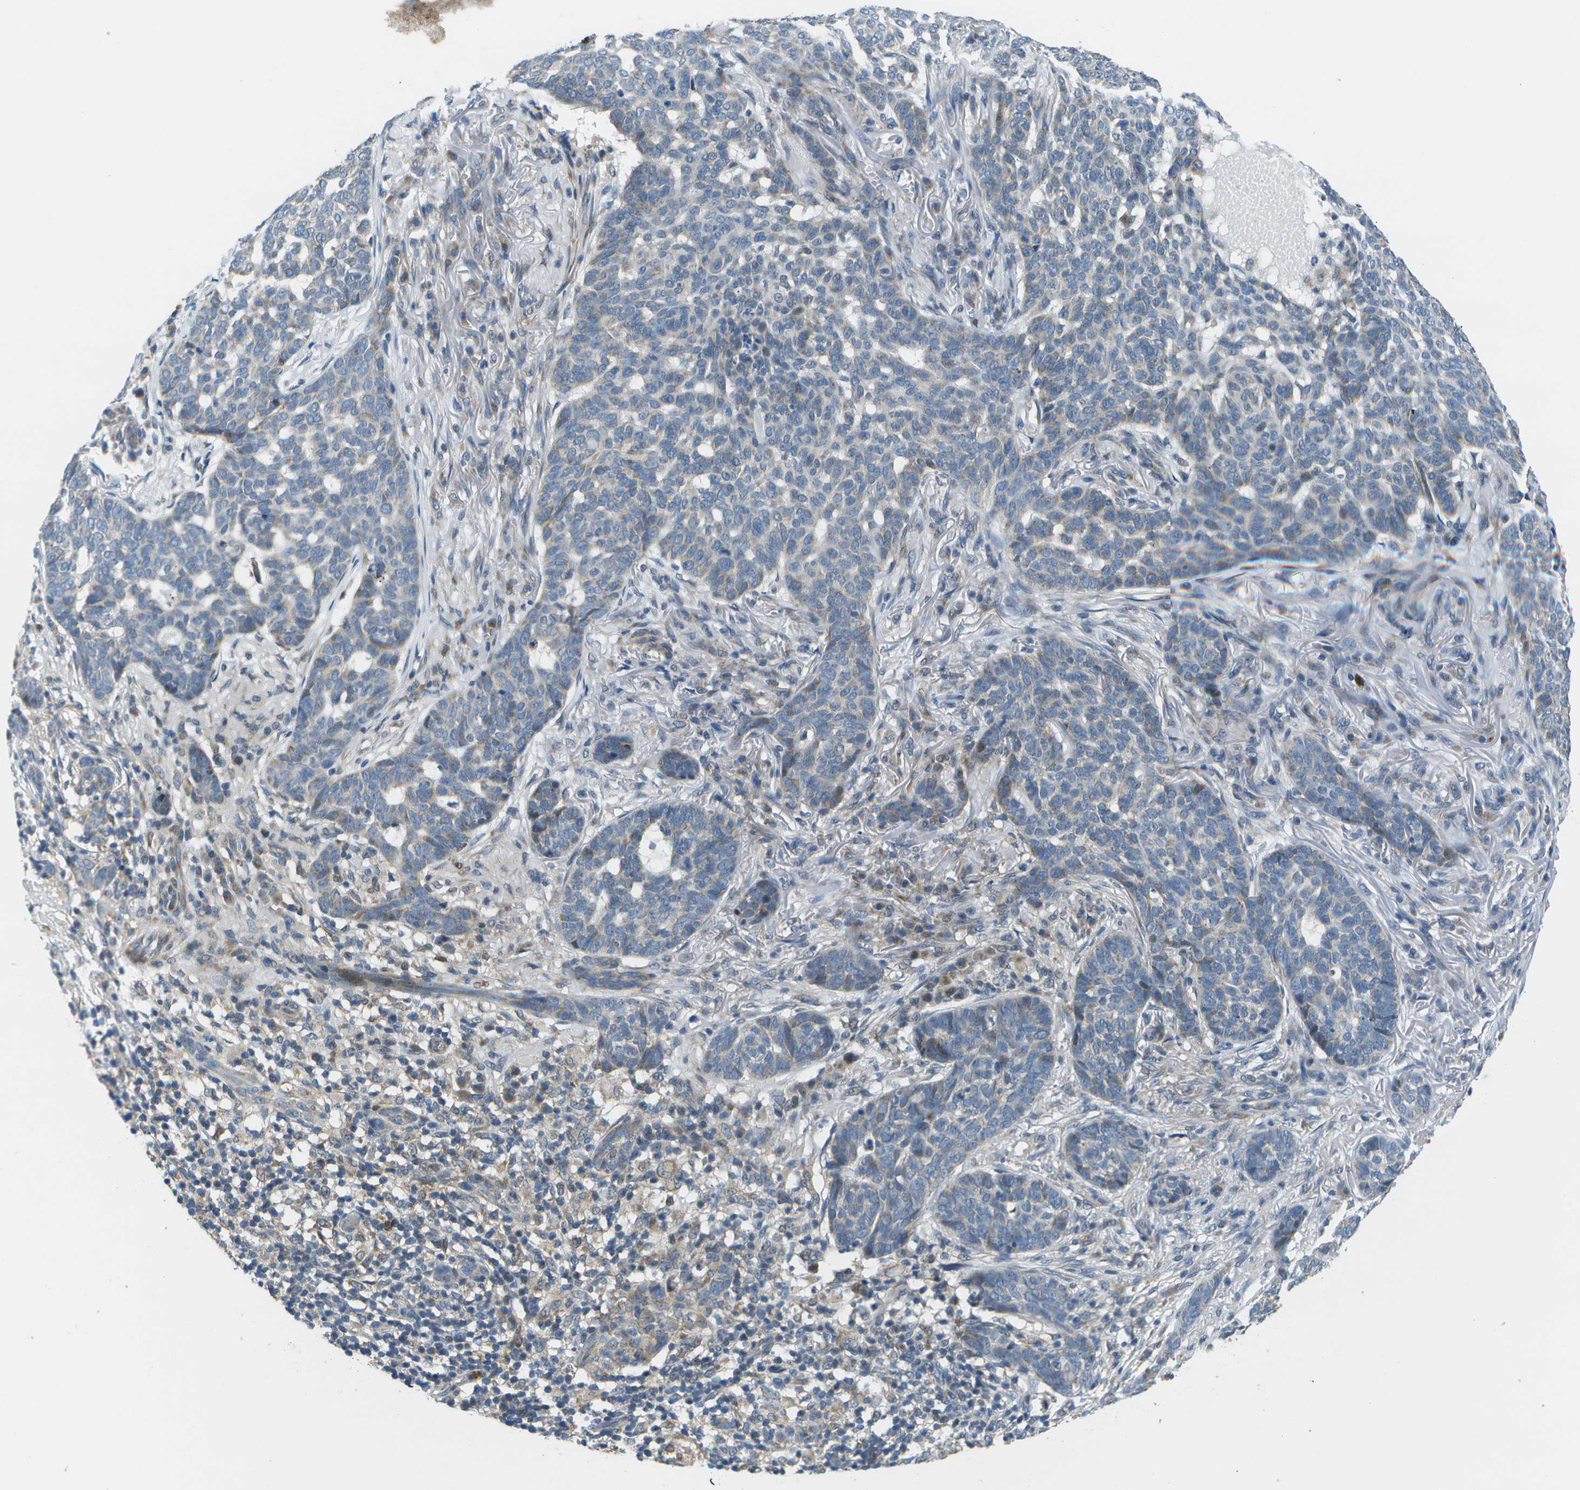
{"staining": {"intensity": "weak", "quantity": "<25%", "location": "cytoplasmic/membranous"}, "tissue": "skin cancer", "cell_type": "Tumor cells", "image_type": "cancer", "snomed": [{"axis": "morphology", "description": "Basal cell carcinoma"}, {"axis": "topography", "description": "Skin"}], "caption": "Skin cancer (basal cell carcinoma) was stained to show a protein in brown. There is no significant positivity in tumor cells.", "gene": "GALNT15", "patient": {"sex": "male", "age": 85}}